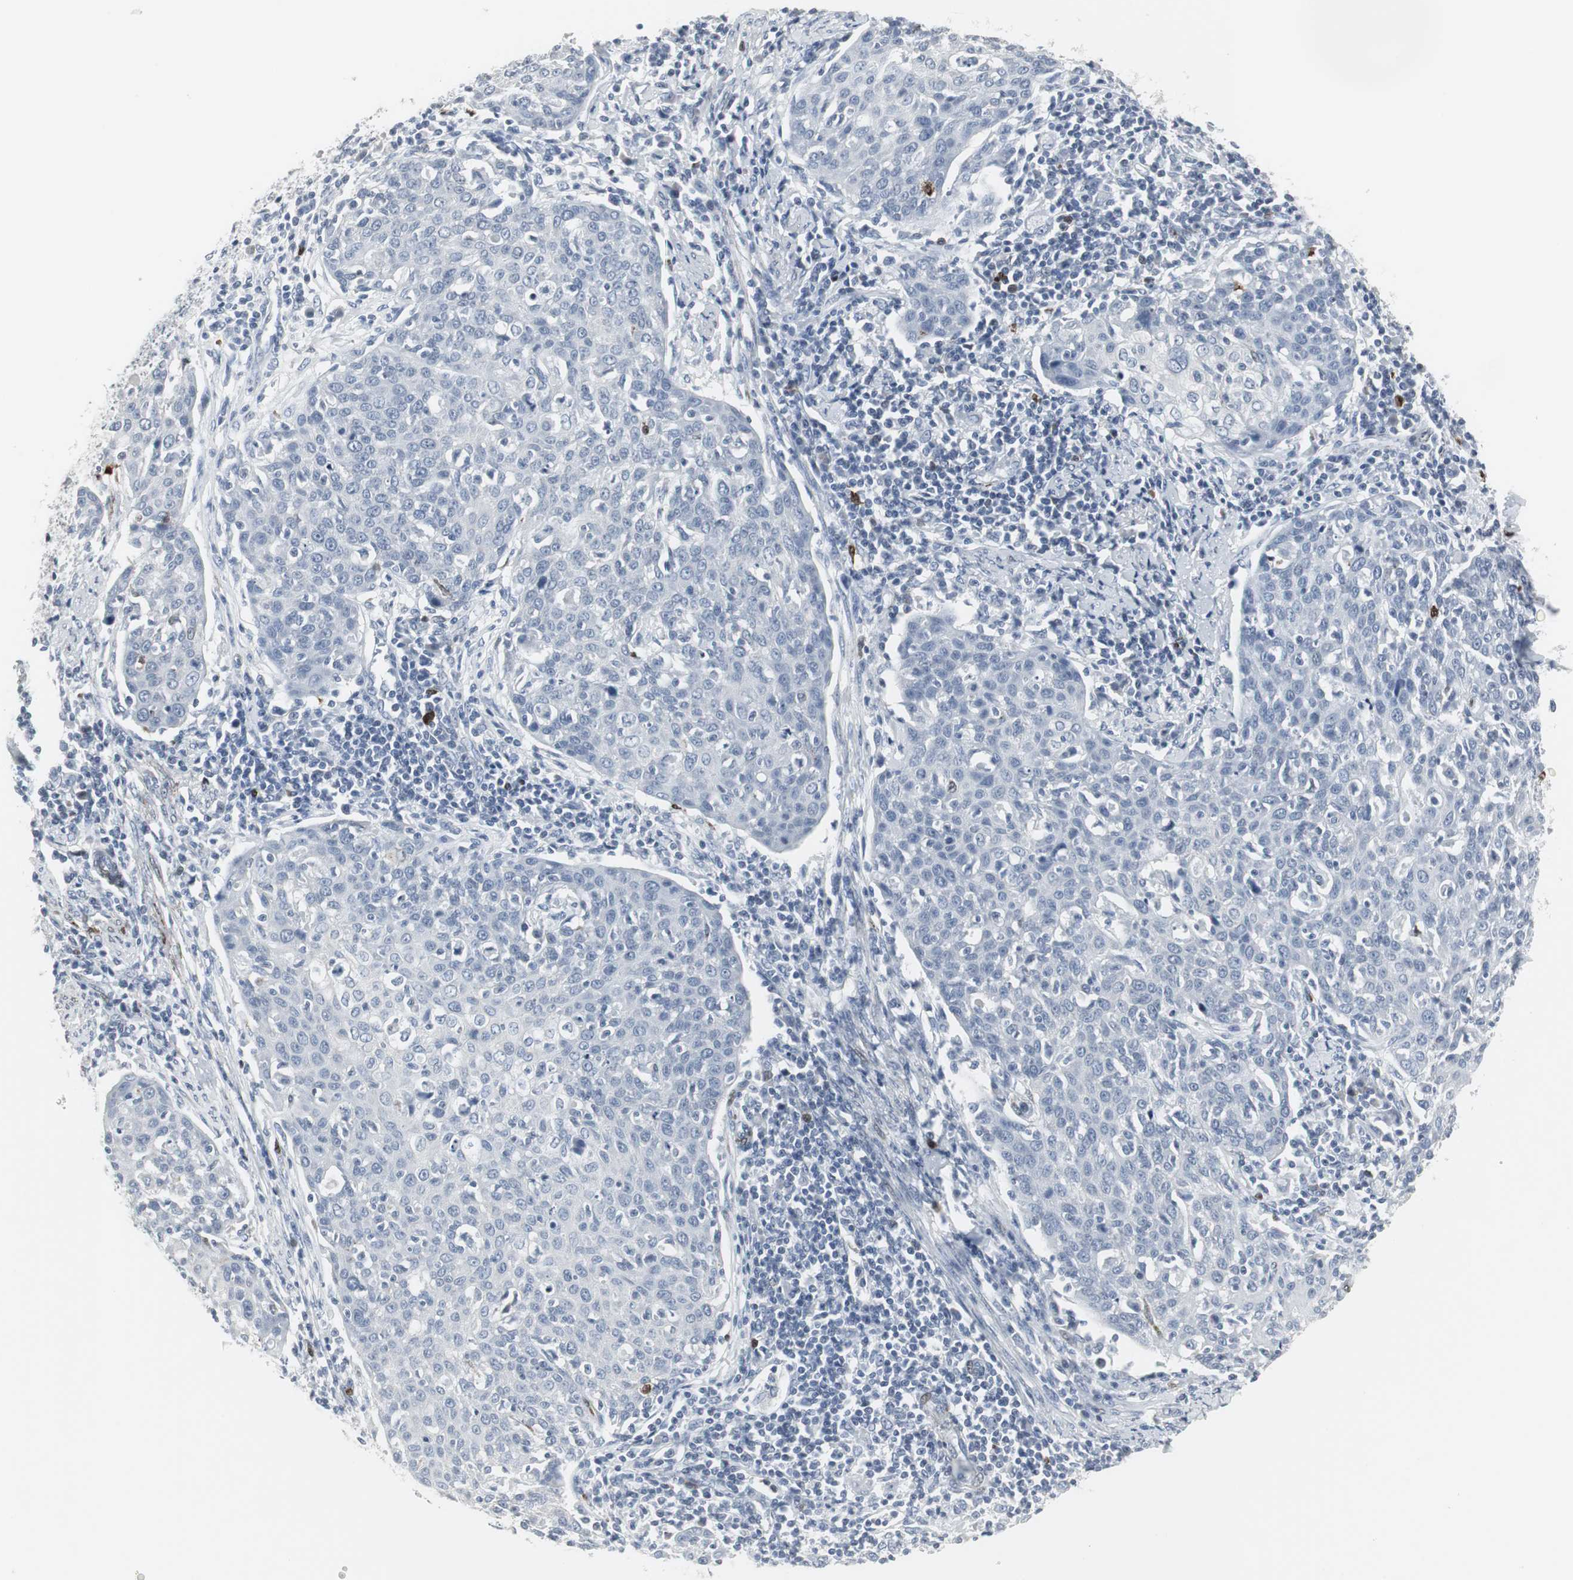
{"staining": {"intensity": "negative", "quantity": "none", "location": "none"}, "tissue": "cervical cancer", "cell_type": "Tumor cells", "image_type": "cancer", "snomed": [{"axis": "morphology", "description": "Squamous cell carcinoma, NOS"}, {"axis": "topography", "description": "Cervix"}], "caption": "An IHC histopathology image of cervical cancer (squamous cell carcinoma) is shown. There is no staining in tumor cells of cervical cancer (squamous cell carcinoma).", "gene": "PPP1R14A", "patient": {"sex": "female", "age": 38}}